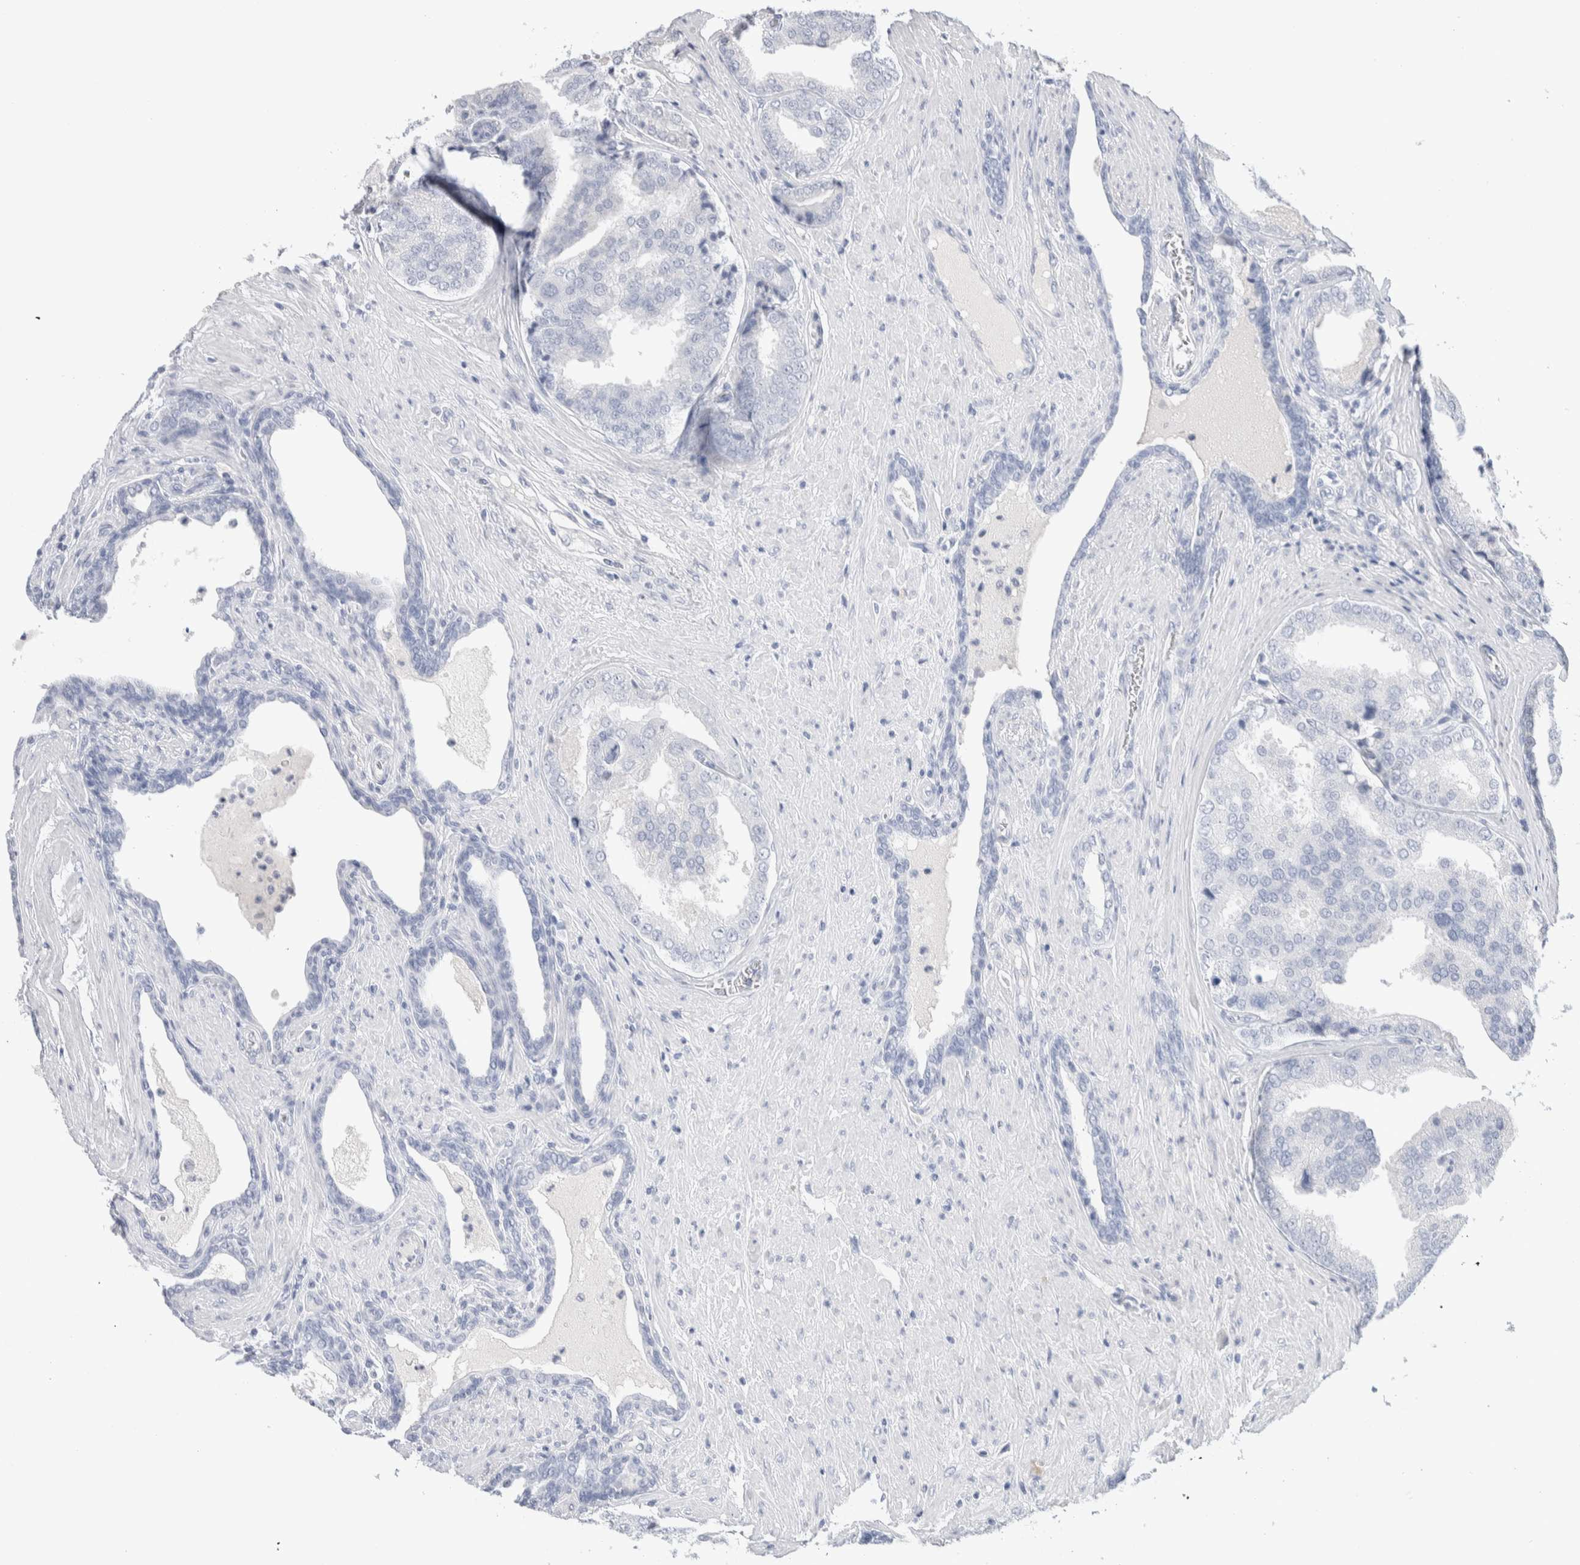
{"staining": {"intensity": "negative", "quantity": "none", "location": "none"}, "tissue": "prostate cancer", "cell_type": "Tumor cells", "image_type": "cancer", "snomed": [{"axis": "morphology", "description": "Adenocarcinoma, High grade"}, {"axis": "topography", "description": "Prostate"}], "caption": "Immunohistochemistry (IHC) of prostate high-grade adenocarcinoma shows no staining in tumor cells.", "gene": "GDA", "patient": {"sex": "male", "age": 50}}